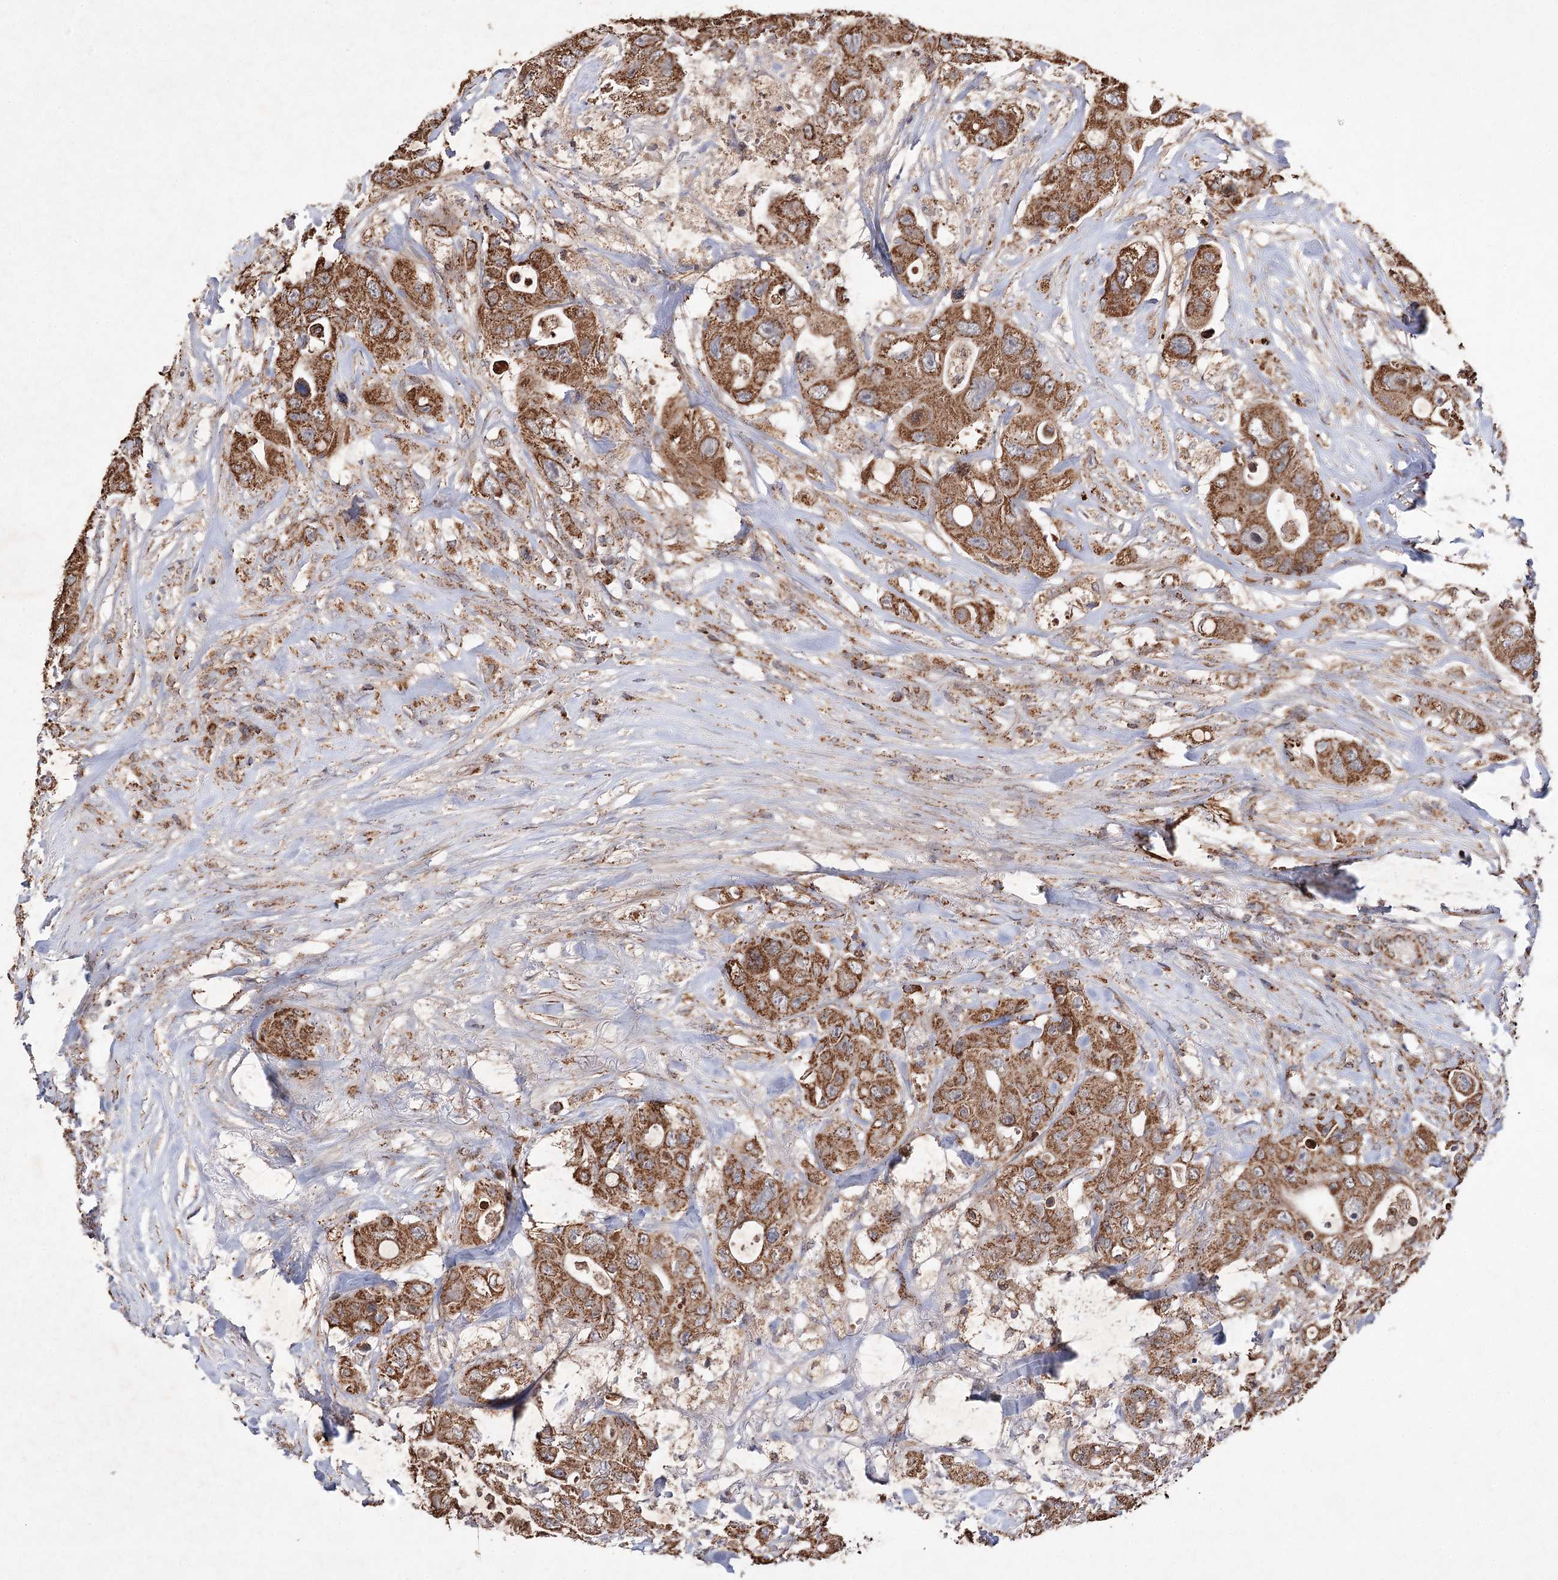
{"staining": {"intensity": "moderate", "quantity": ">75%", "location": "cytoplasmic/membranous"}, "tissue": "colorectal cancer", "cell_type": "Tumor cells", "image_type": "cancer", "snomed": [{"axis": "morphology", "description": "Adenocarcinoma, NOS"}, {"axis": "topography", "description": "Colon"}], "caption": "Immunohistochemical staining of human adenocarcinoma (colorectal) displays medium levels of moderate cytoplasmic/membranous protein expression in about >75% of tumor cells.", "gene": "PIK3CB", "patient": {"sex": "female", "age": 46}}